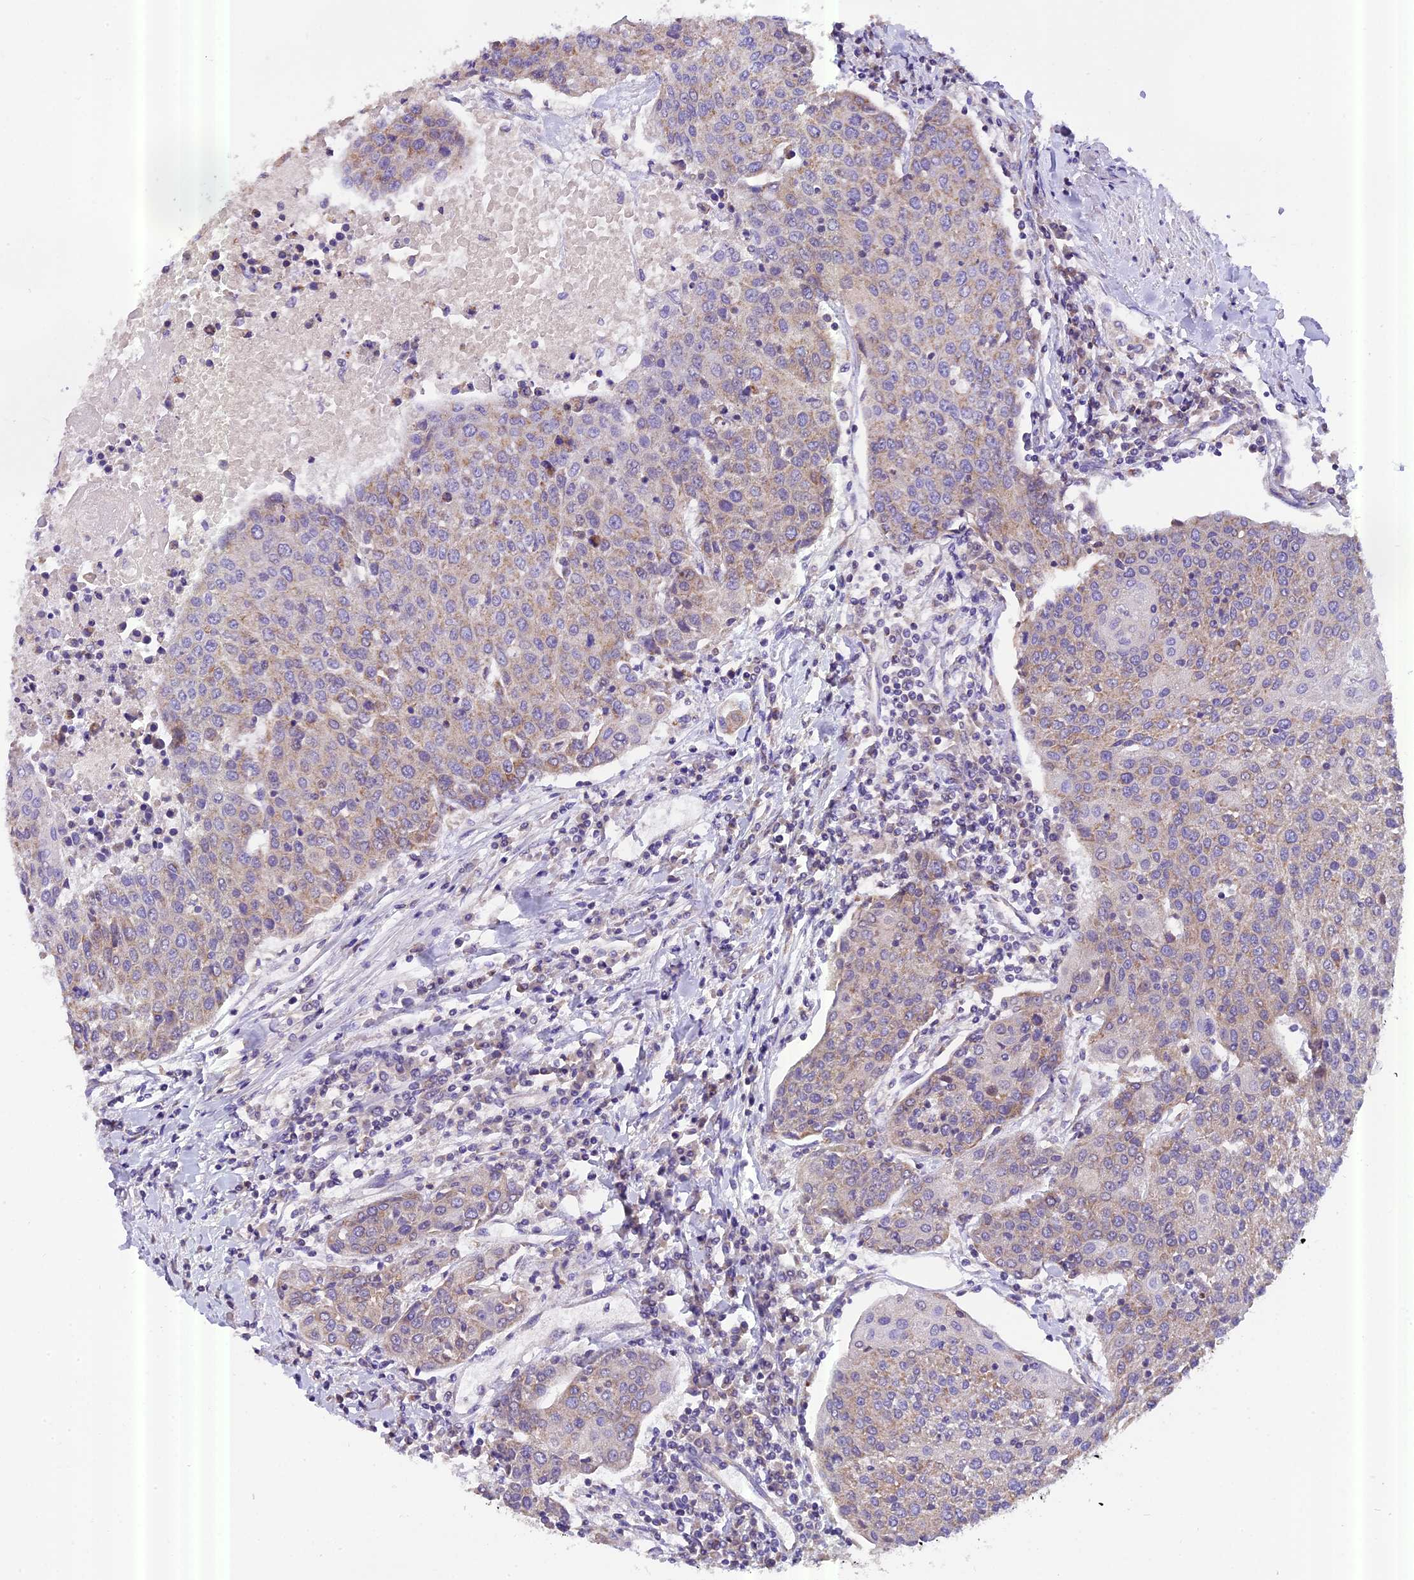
{"staining": {"intensity": "weak", "quantity": "25%-75%", "location": "cytoplasmic/membranous"}, "tissue": "urothelial cancer", "cell_type": "Tumor cells", "image_type": "cancer", "snomed": [{"axis": "morphology", "description": "Urothelial carcinoma, High grade"}, {"axis": "topography", "description": "Urinary bladder"}], "caption": "Urothelial carcinoma (high-grade) stained with IHC reveals weak cytoplasmic/membranous staining in about 25%-75% of tumor cells.", "gene": "MGME1", "patient": {"sex": "female", "age": 85}}